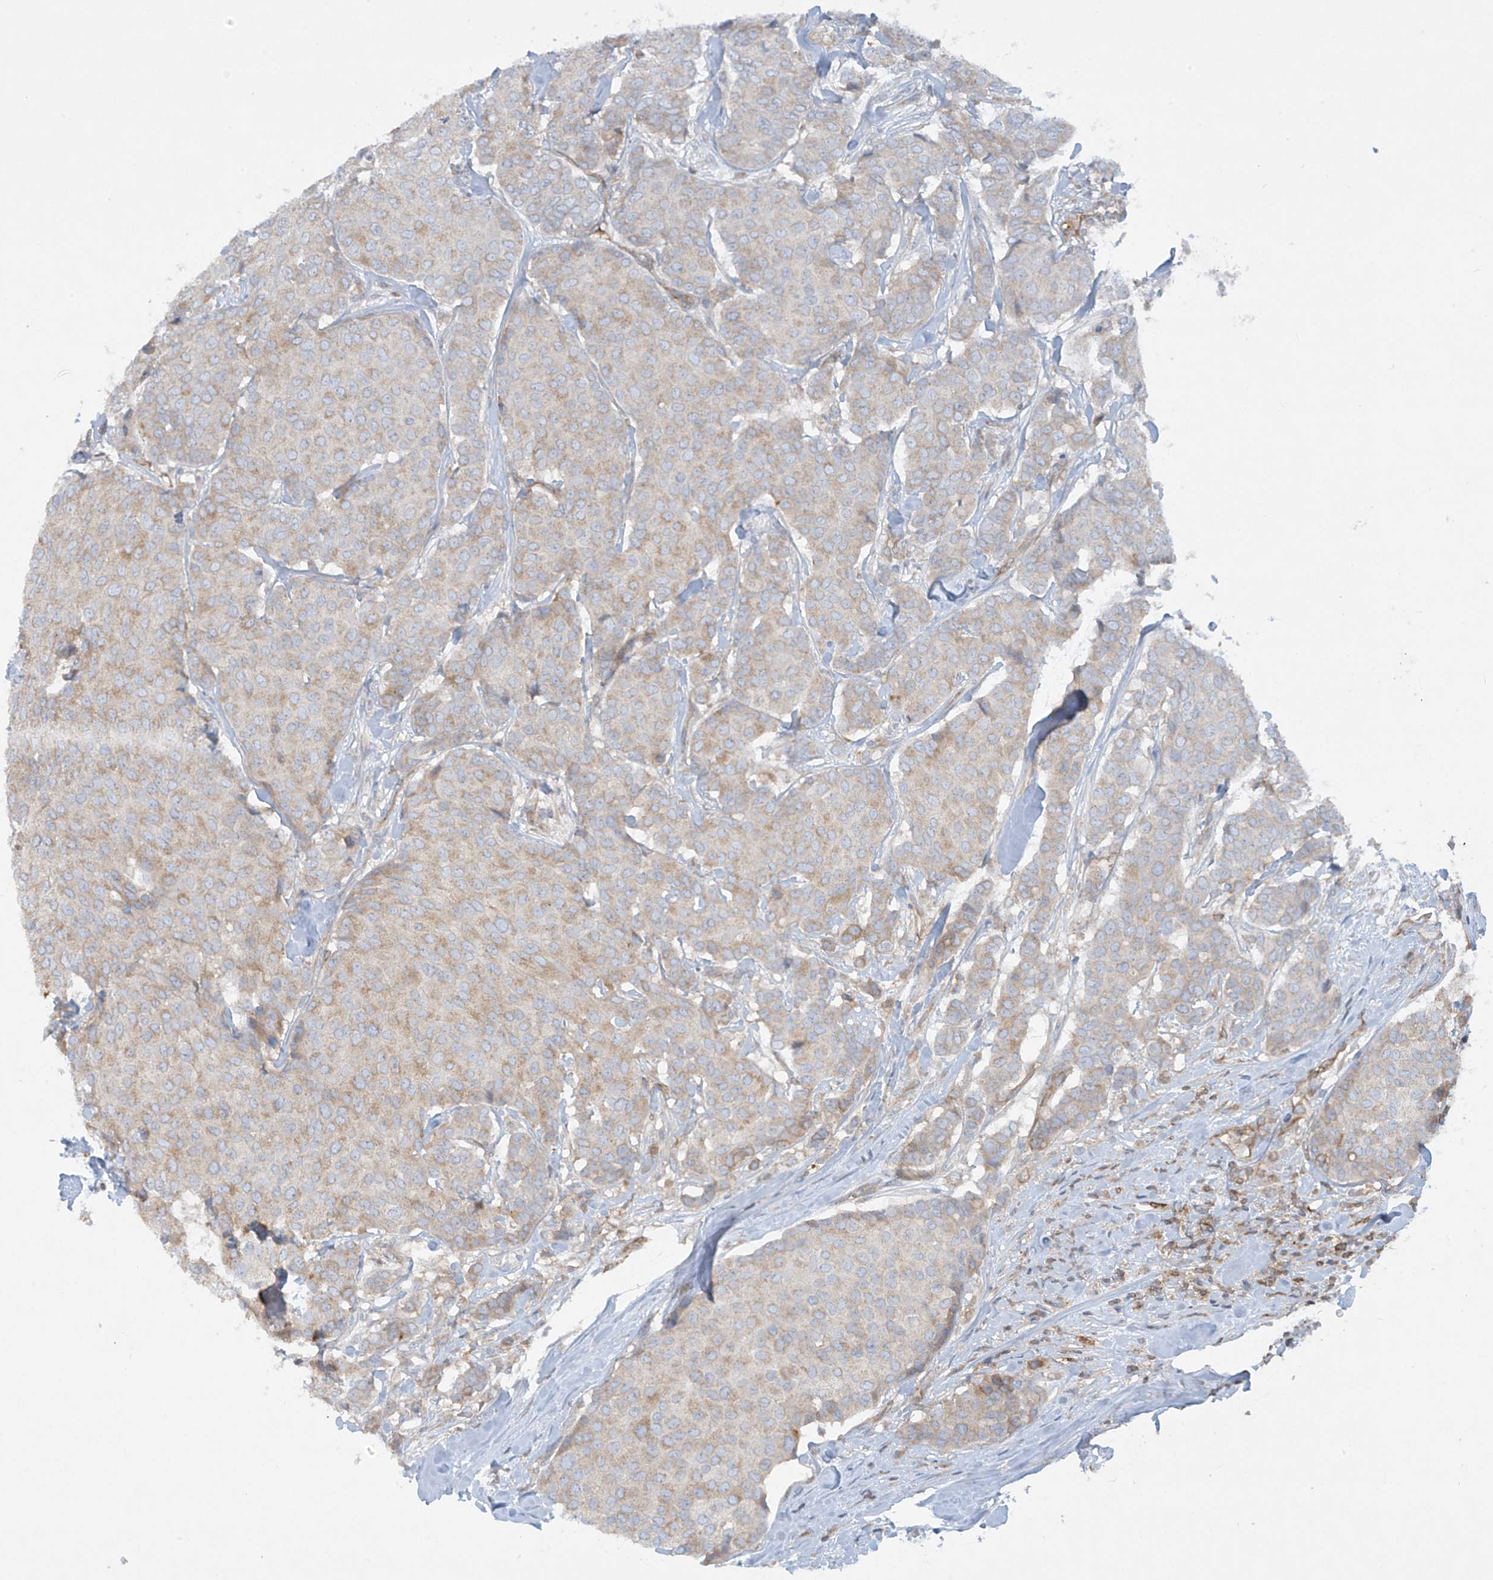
{"staining": {"intensity": "moderate", "quantity": "25%-75%", "location": "cytoplasmic/membranous"}, "tissue": "breast cancer", "cell_type": "Tumor cells", "image_type": "cancer", "snomed": [{"axis": "morphology", "description": "Duct carcinoma"}, {"axis": "topography", "description": "Breast"}], "caption": "Tumor cells show medium levels of moderate cytoplasmic/membranous expression in about 25%-75% of cells in human breast cancer (infiltrating ductal carcinoma).", "gene": "HLA-E", "patient": {"sex": "female", "age": 75}}